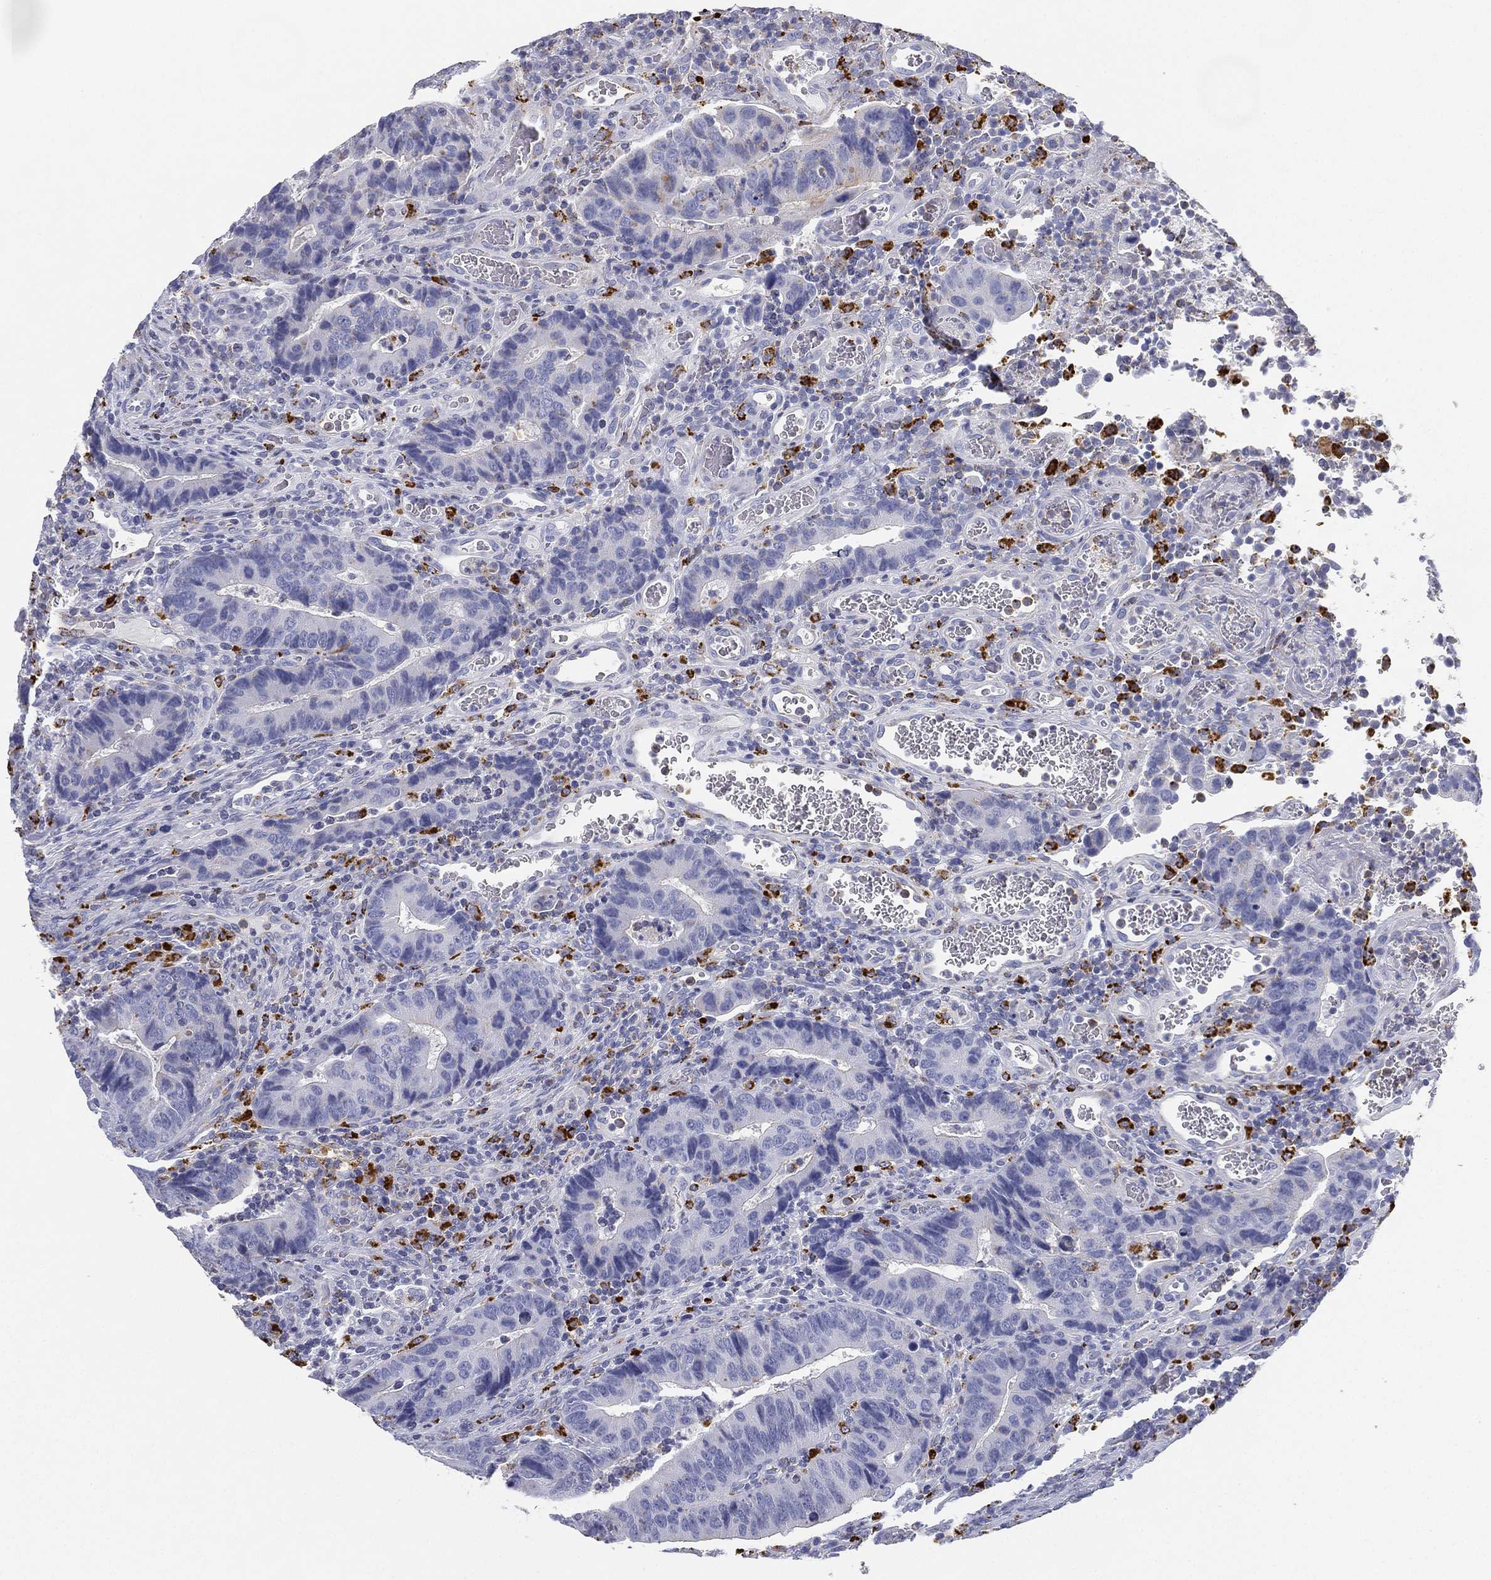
{"staining": {"intensity": "negative", "quantity": "none", "location": "none"}, "tissue": "colorectal cancer", "cell_type": "Tumor cells", "image_type": "cancer", "snomed": [{"axis": "morphology", "description": "Adenocarcinoma, NOS"}, {"axis": "topography", "description": "Colon"}], "caption": "Image shows no significant protein positivity in tumor cells of colorectal cancer (adenocarcinoma). (DAB (3,3'-diaminobenzidine) immunohistochemistry, high magnification).", "gene": "NPC2", "patient": {"sex": "female", "age": 56}}